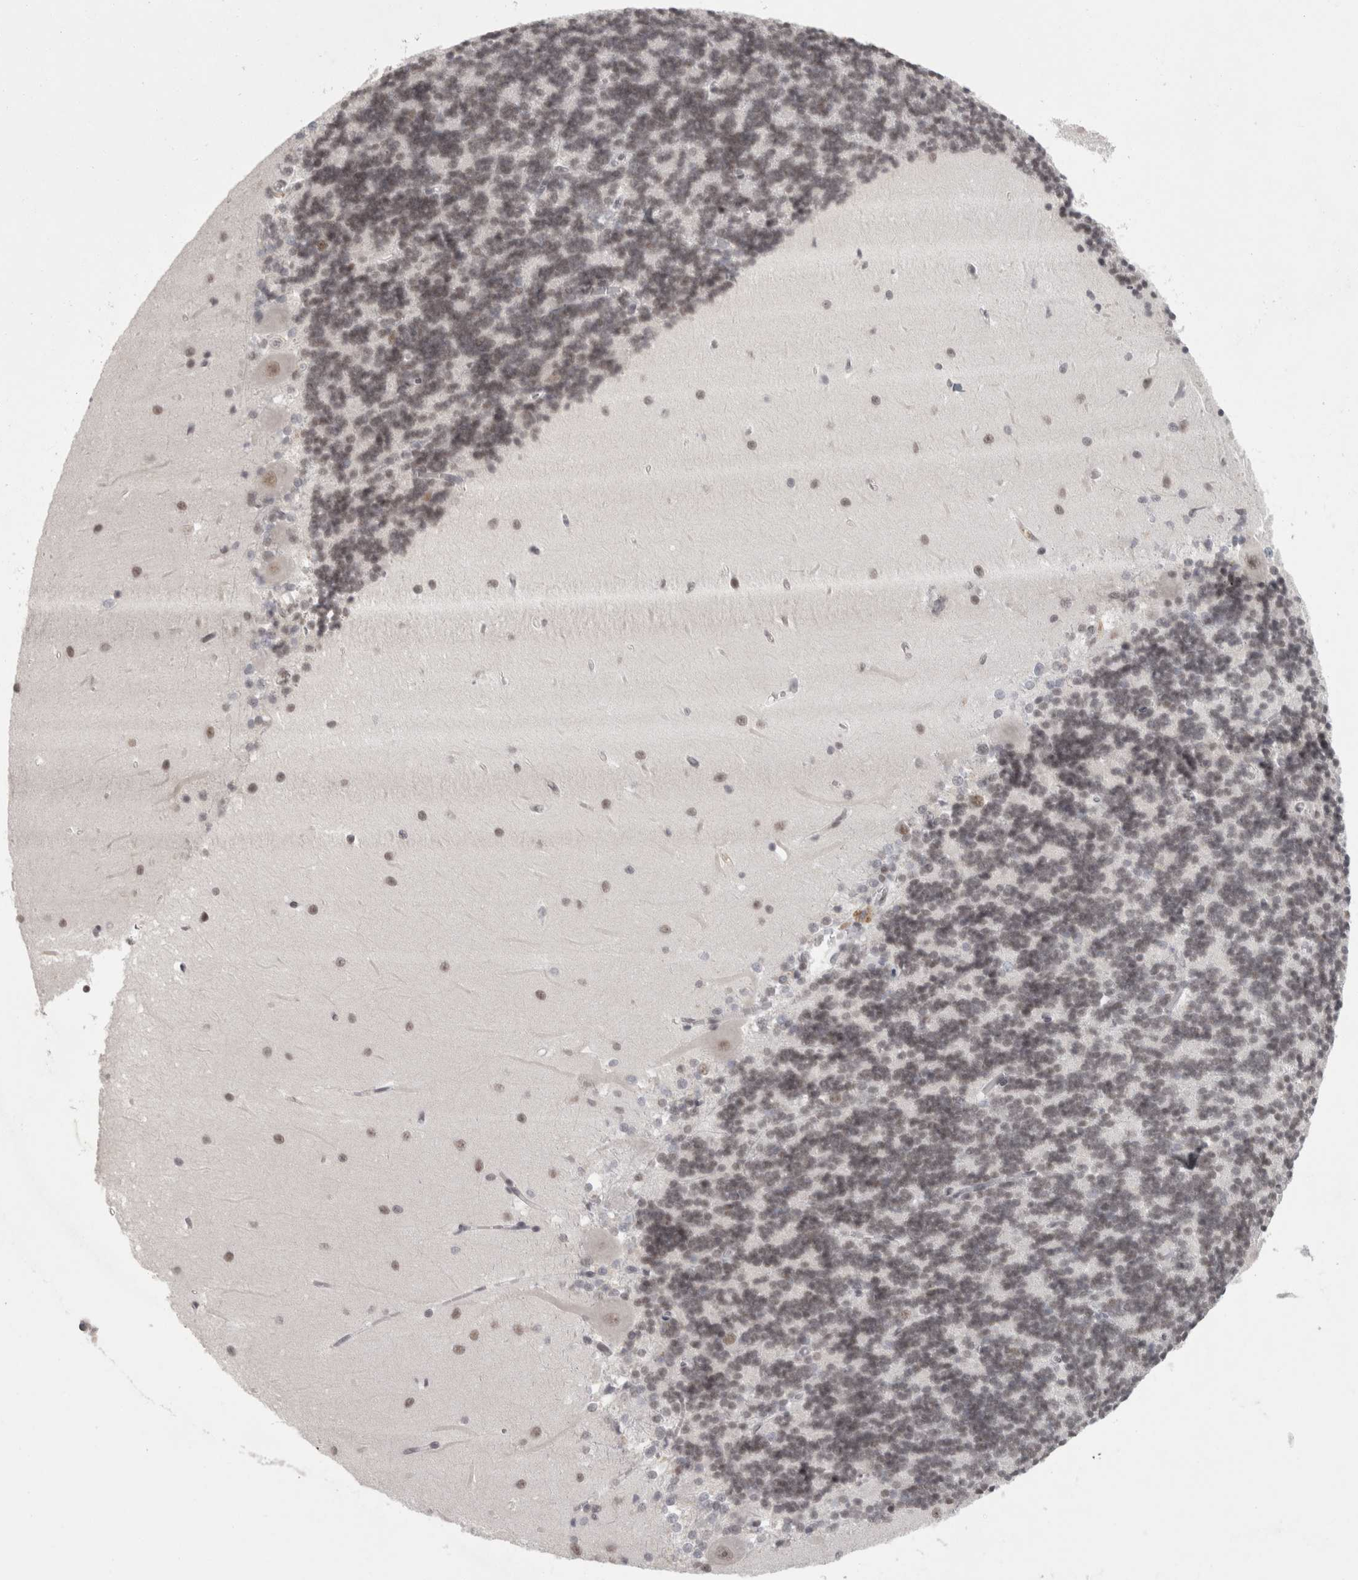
{"staining": {"intensity": "moderate", "quantity": "25%-75%", "location": "nuclear"}, "tissue": "cerebellum", "cell_type": "Cells in granular layer", "image_type": "normal", "snomed": [{"axis": "morphology", "description": "Normal tissue, NOS"}, {"axis": "topography", "description": "Cerebellum"}], "caption": "Immunohistochemical staining of benign human cerebellum exhibits moderate nuclear protein positivity in approximately 25%-75% of cells in granular layer.", "gene": "ZNF830", "patient": {"sex": "male", "age": 37}}